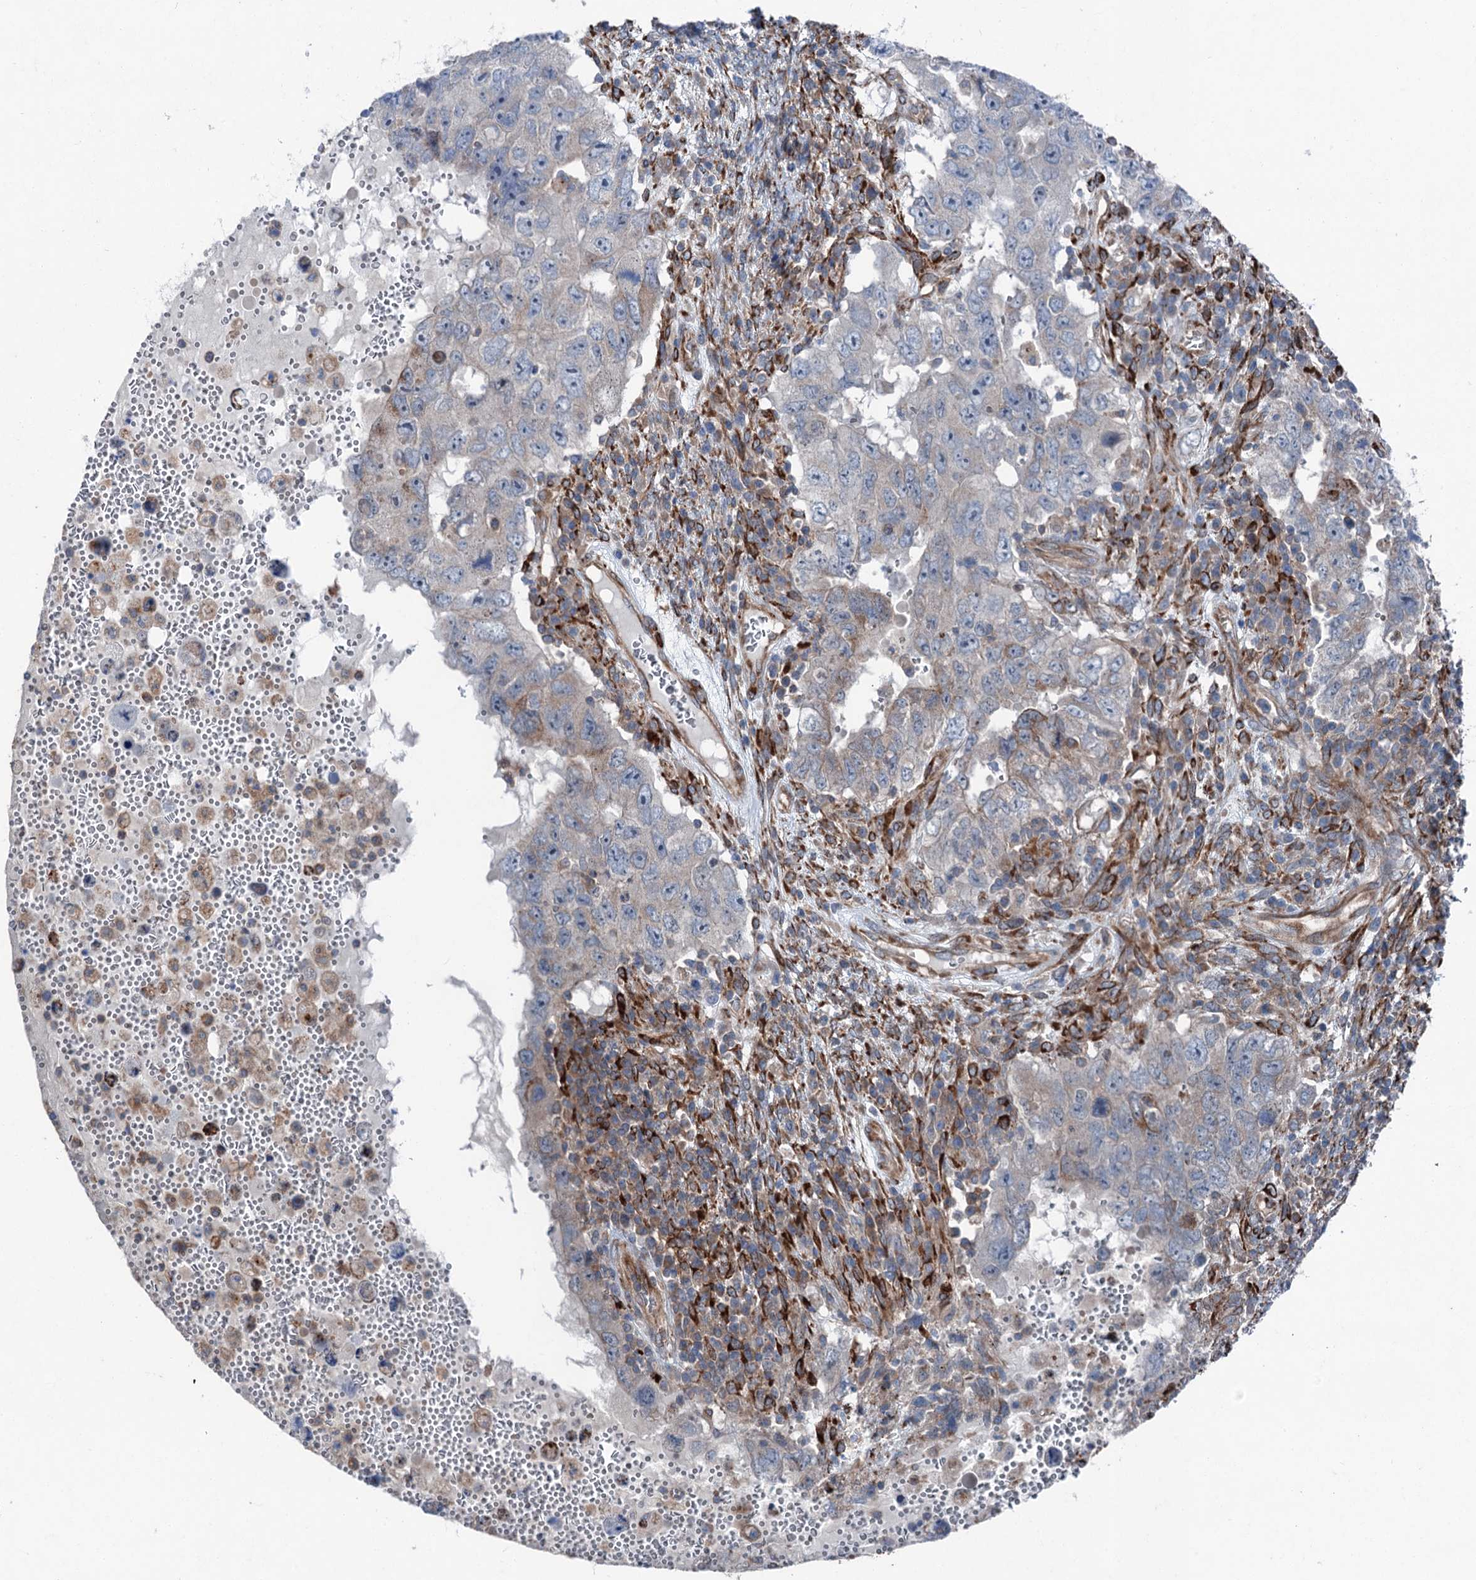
{"staining": {"intensity": "negative", "quantity": "none", "location": "none"}, "tissue": "testis cancer", "cell_type": "Tumor cells", "image_type": "cancer", "snomed": [{"axis": "morphology", "description": "Carcinoma, Embryonal, NOS"}, {"axis": "topography", "description": "Testis"}], "caption": "This is a image of IHC staining of testis embryonal carcinoma, which shows no staining in tumor cells. (DAB immunohistochemistry (IHC) visualized using brightfield microscopy, high magnification).", "gene": "DDIAS", "patient": {"sex": "male", "age": 26}}